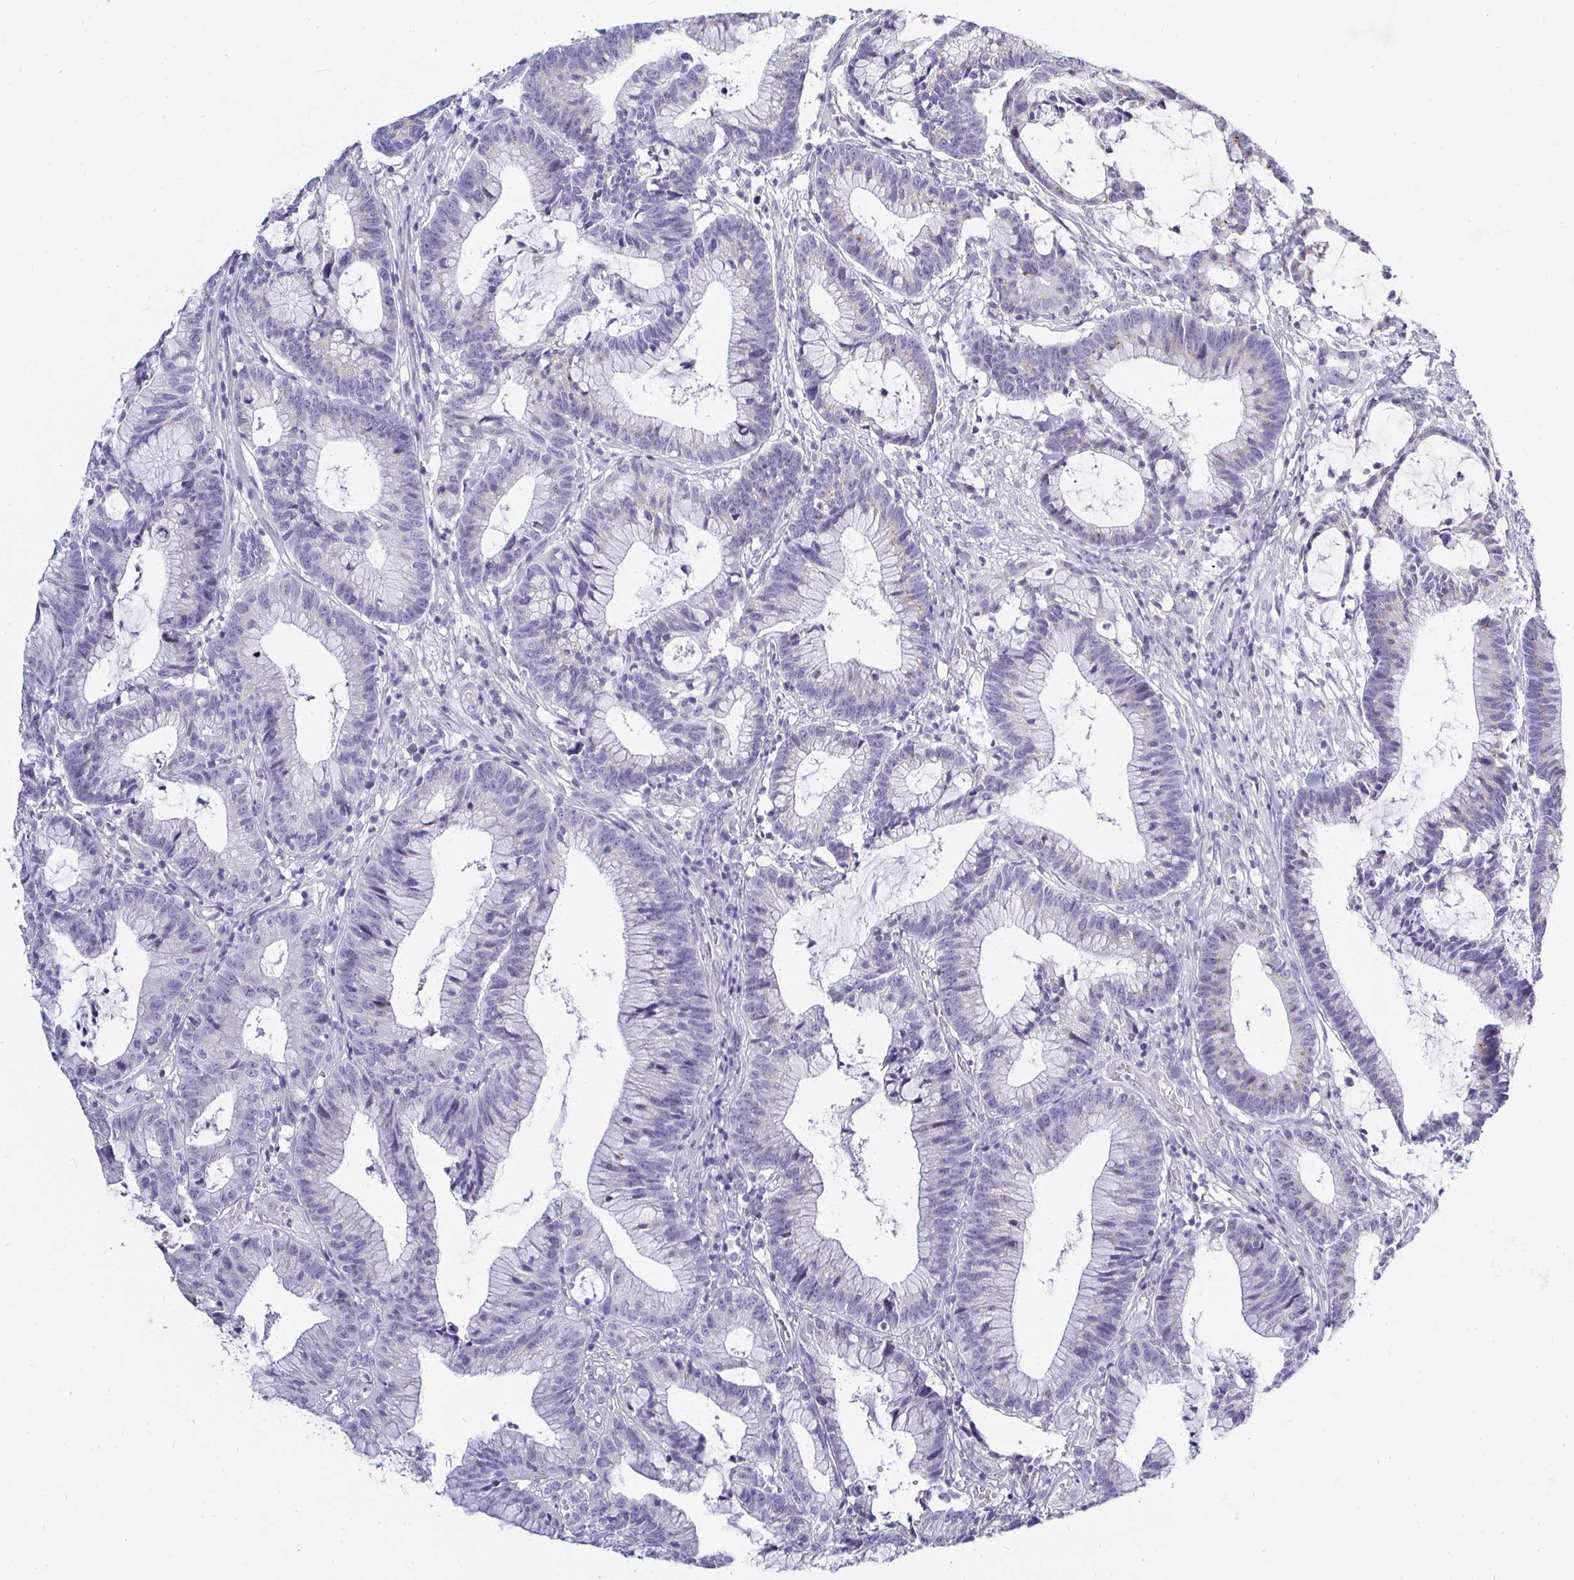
{"staining": {"intensity": "weak", "quantity": "25%-75%", "location": "cytoplasmic/membranous"}, "tissue": "colorectal cancer", "cell_type": "Tumor cells", "image_type": "cancer", "snomed": [{"axis": "morphology", "description": "Adenocarcinoma, NOS"}, {"axis": "topography", "description": "Colon"}], "caption": "Immunohistochemical staining of colorectal cancer (adenocarcinoma) exhibits low levels of weak cytoplasmic/membranous positivity in approximately 25%-75% of tumor cells.", "gene": "OR51D1", "patient": {"sex": "female", "age": 78}}